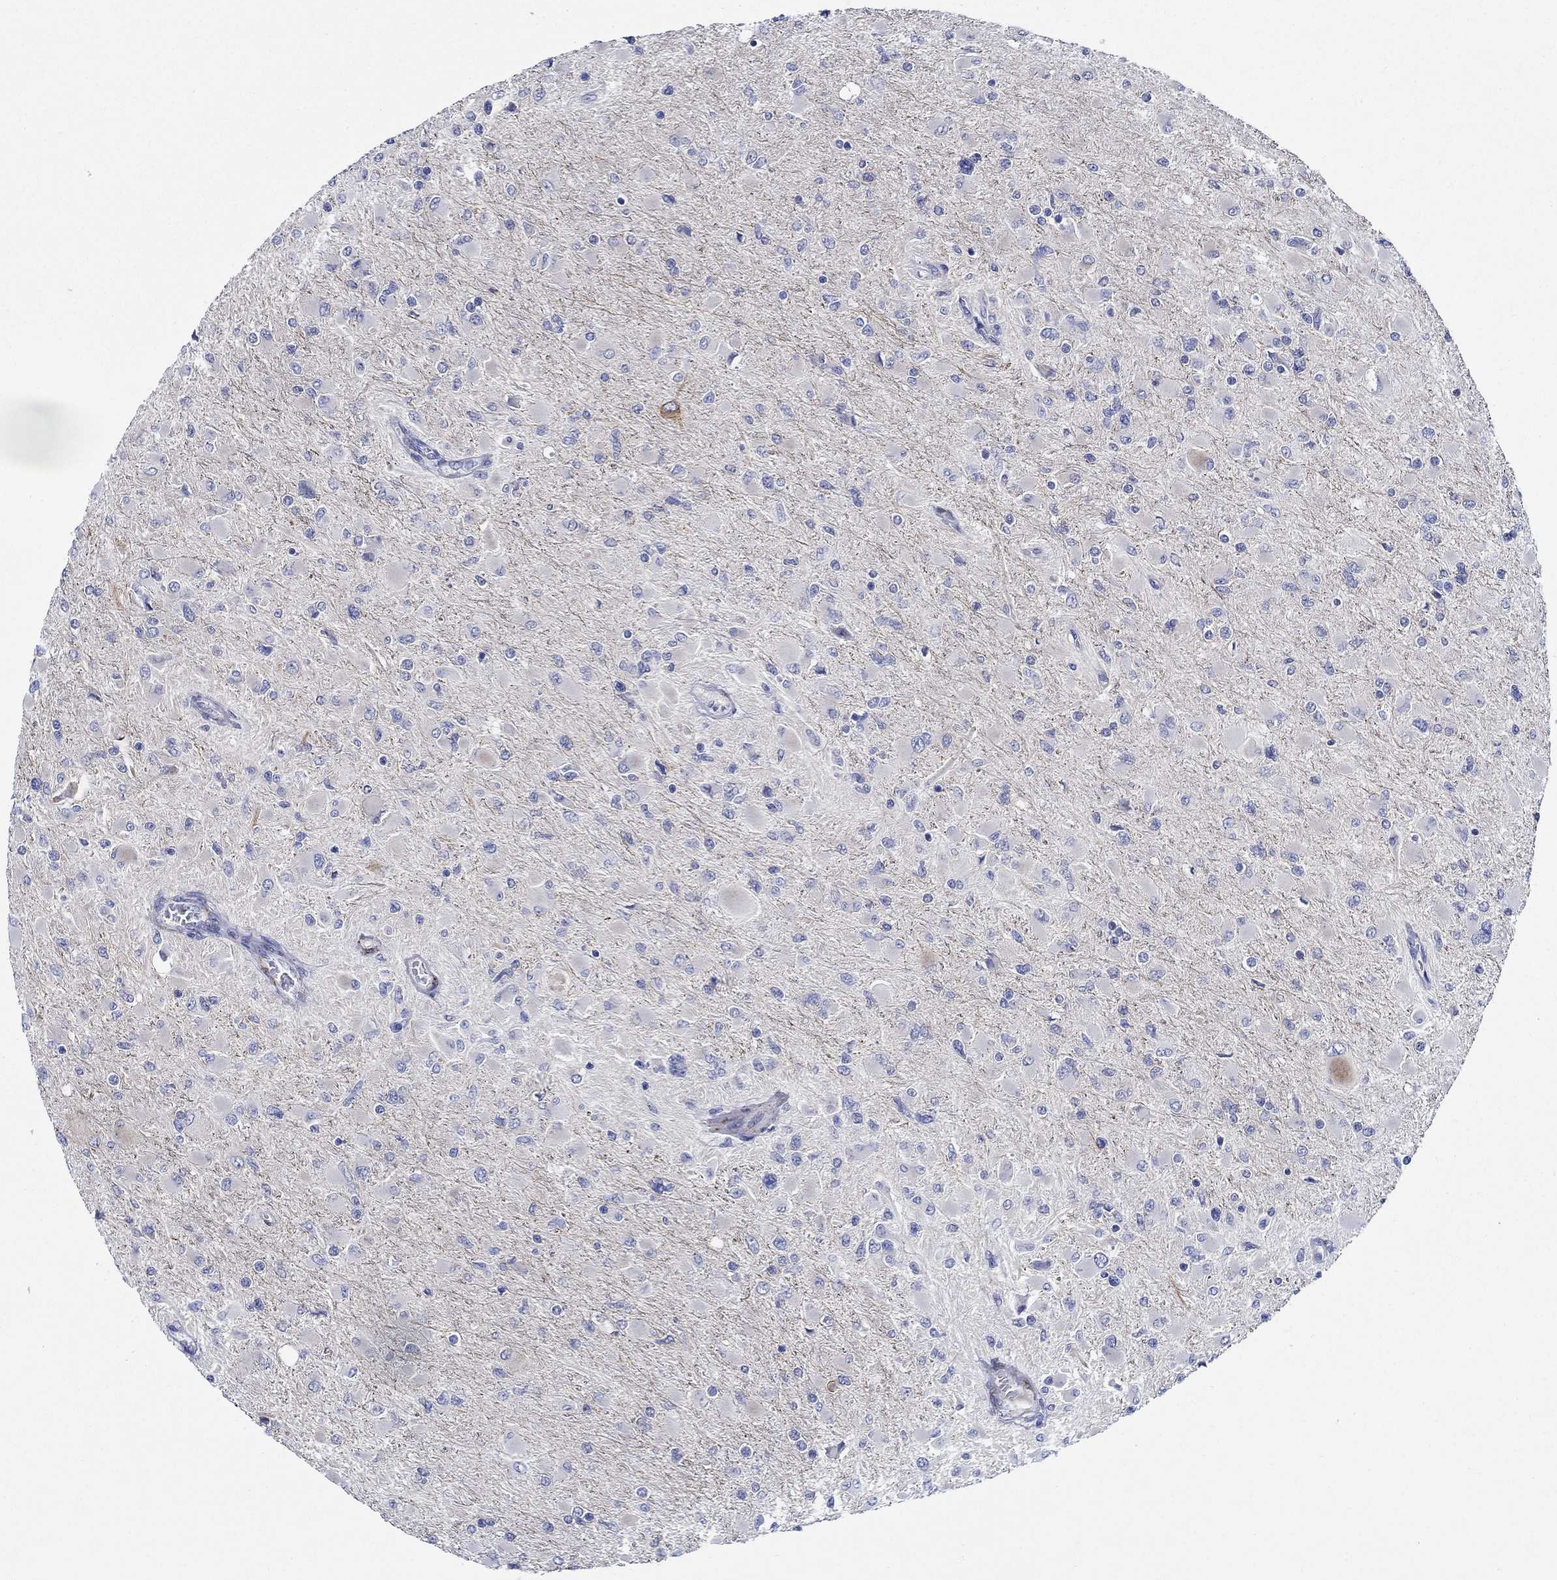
{"staining": {"intensity": "negative", "quantity": "none", "location": "none"}, "tissue": "glioma", "cell_type": "Tumor cells", "image_type": "cancer", "snomed": [{"axis": "morphology", "description": "Glioma, malignant, High grade"}, {"axis": "topography", "description": "Cerebral cortex"}], "caption": "This is an IHC histopathology image of human glioma. There is no expression in tumor cells.", "gene": "MC2R", "patient": {"sex": "female", "age": 36}}